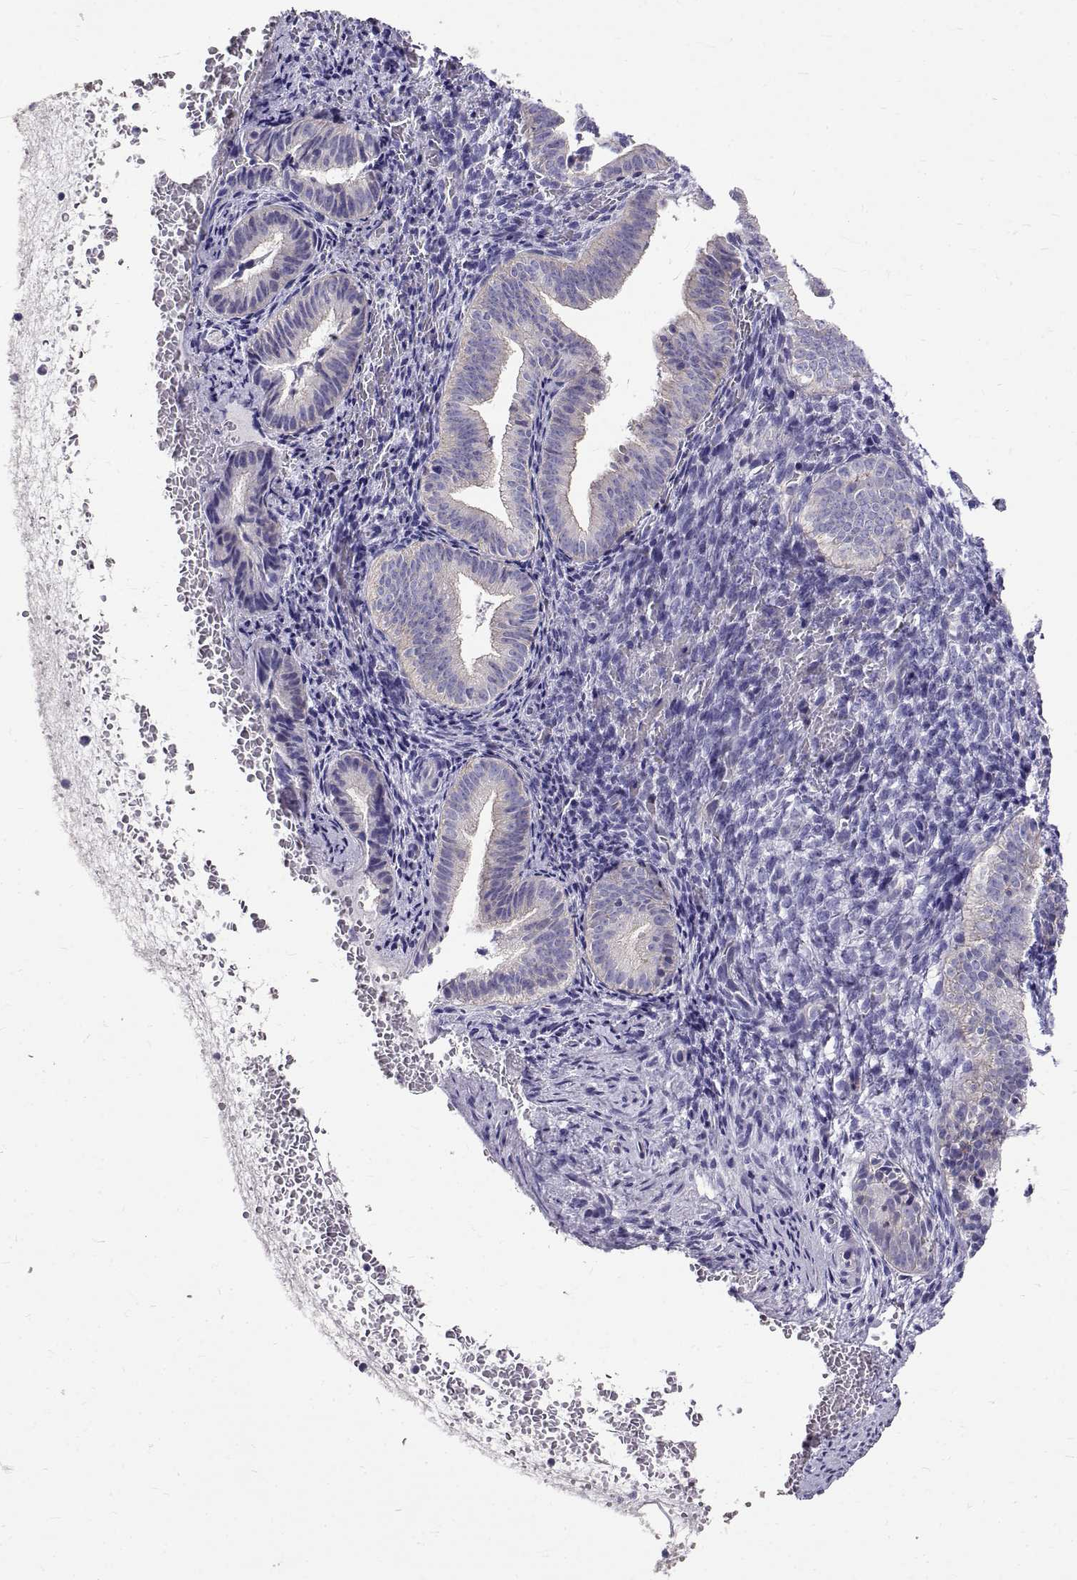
{"staining": {"intensity": "negative", "quantity": "none", "location": "none"}, "tissue": "endometrium", "cell_type": "Cells in endometrial stroma", "image_type": "normal", "snomed": [{"axis": "morphology", "description": "Normal tissue, NOS"}, {"axis": "topography", "description": "Endometrium"}], "caption": "There is no significant positivity in cells in endometrial stroma of endometrium. (Immunohistochemistry, brightfield microscopy, high magnification).", "gene": "IGSF1", "patient": {"sex": "female", "age": 42}}